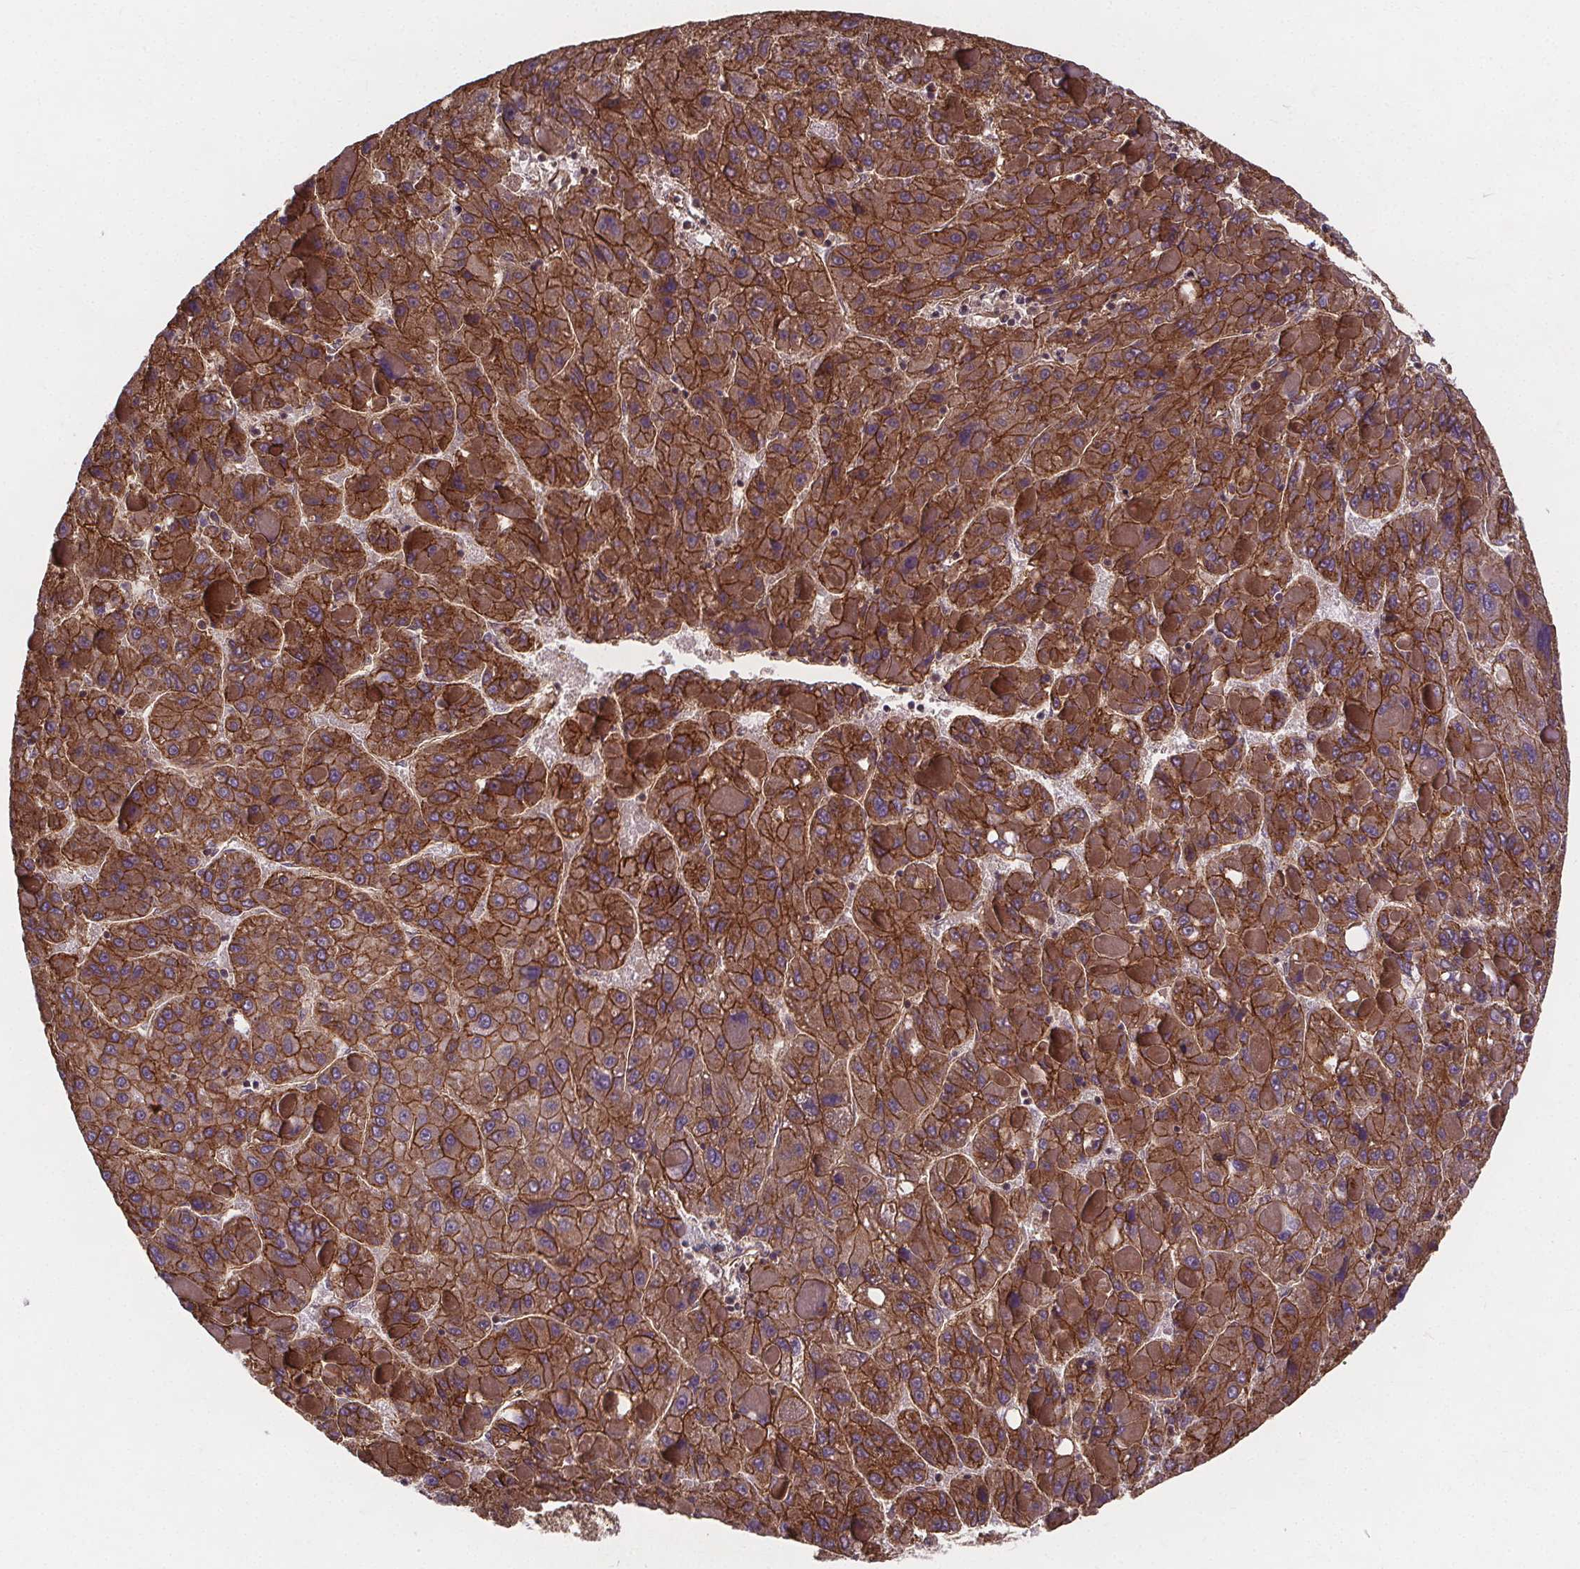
{"staining": {"intensity": "strong", "quantity": ">75%", "location": "cytoplasmic/membranous"}, "tissue": "liver cancer", "cell_type": "Tumor cells", "image_type": "cancer", "snomed": [{"axis": "morphology", "description": "Carcinoma, Hepatocellular, NOS"}, {"axis": "topography", "description": "Liver"}], "caption": "Liver cancer was stained to show a protein in brown. There is high levels of strong cytoplasmic/membranous expression in approximately >75% of tumor cells. The staining was performed using DAB (3,3'-diaminobenzidine) to visualize the protein expression in brown, while the nuclei were stained in blue with hematoxylin (Magnification: 20x).", "gene": "CLINT1", "patient": {"sex": "female", "age": 82}}